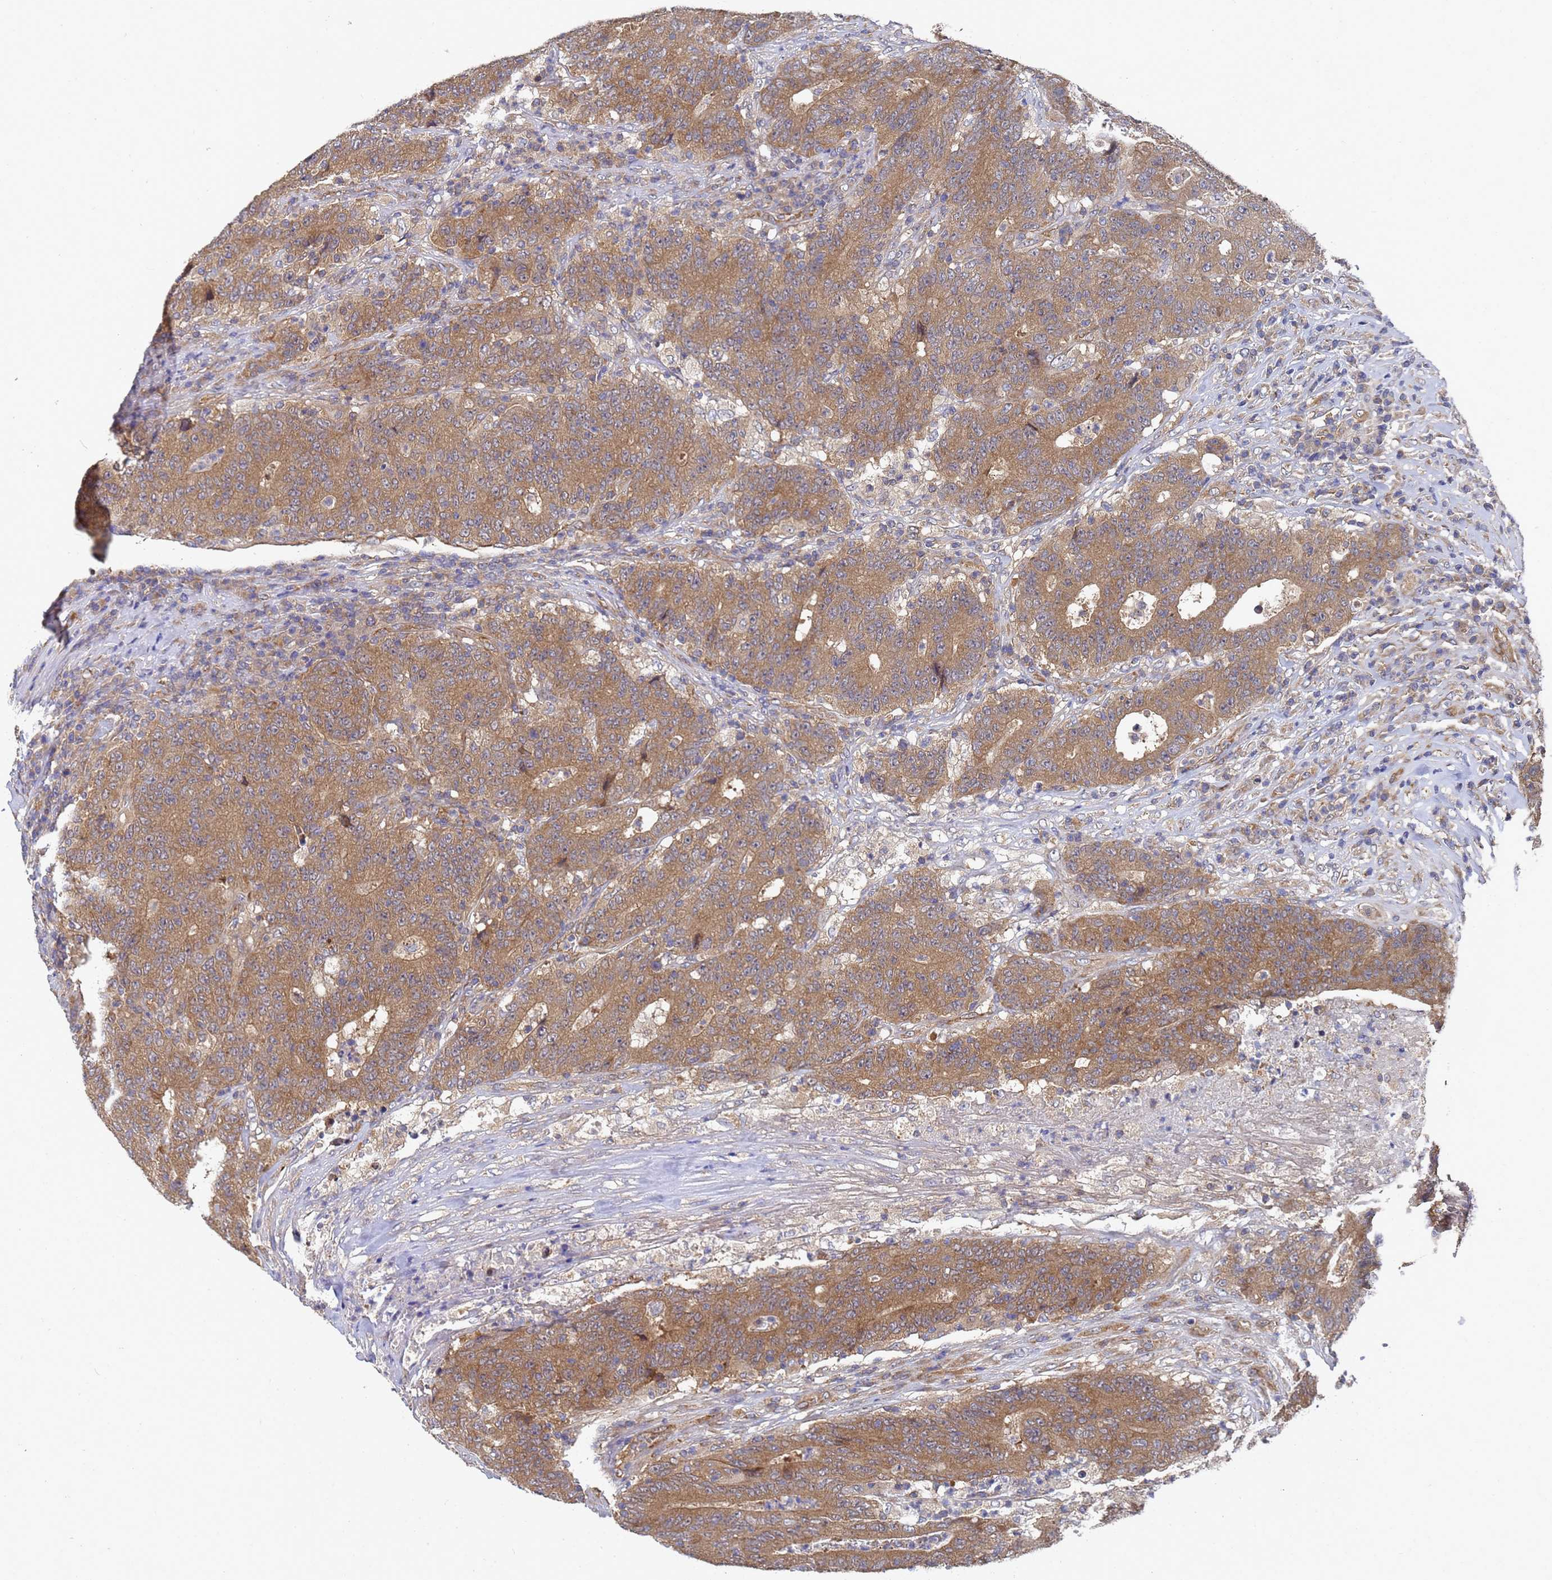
{"staining": {"intensity": "moderate", "quantity": ">75%", "location": "cytoplasmic/membranous"}, "tissue": "colorectal cancer", "cell_type": "Tumor cells", "image_type": "cancer", "snomed": [{"axis": "morphology", "description": "Adenocarcinoma, NOS"}, {"axis": "topography", "description": "Colon"}], "caption": "High-magnification brightfield microscopy of colorectal cancer stained with DAB (brown) and counterstained with hematoxylin (blue). tumor cells exhibit moderate cytoplasmic/membranous expression is seen in about>75% of cells.", "gene": "ALS2CL", "patient": {"sex": "female", "age": 75}}